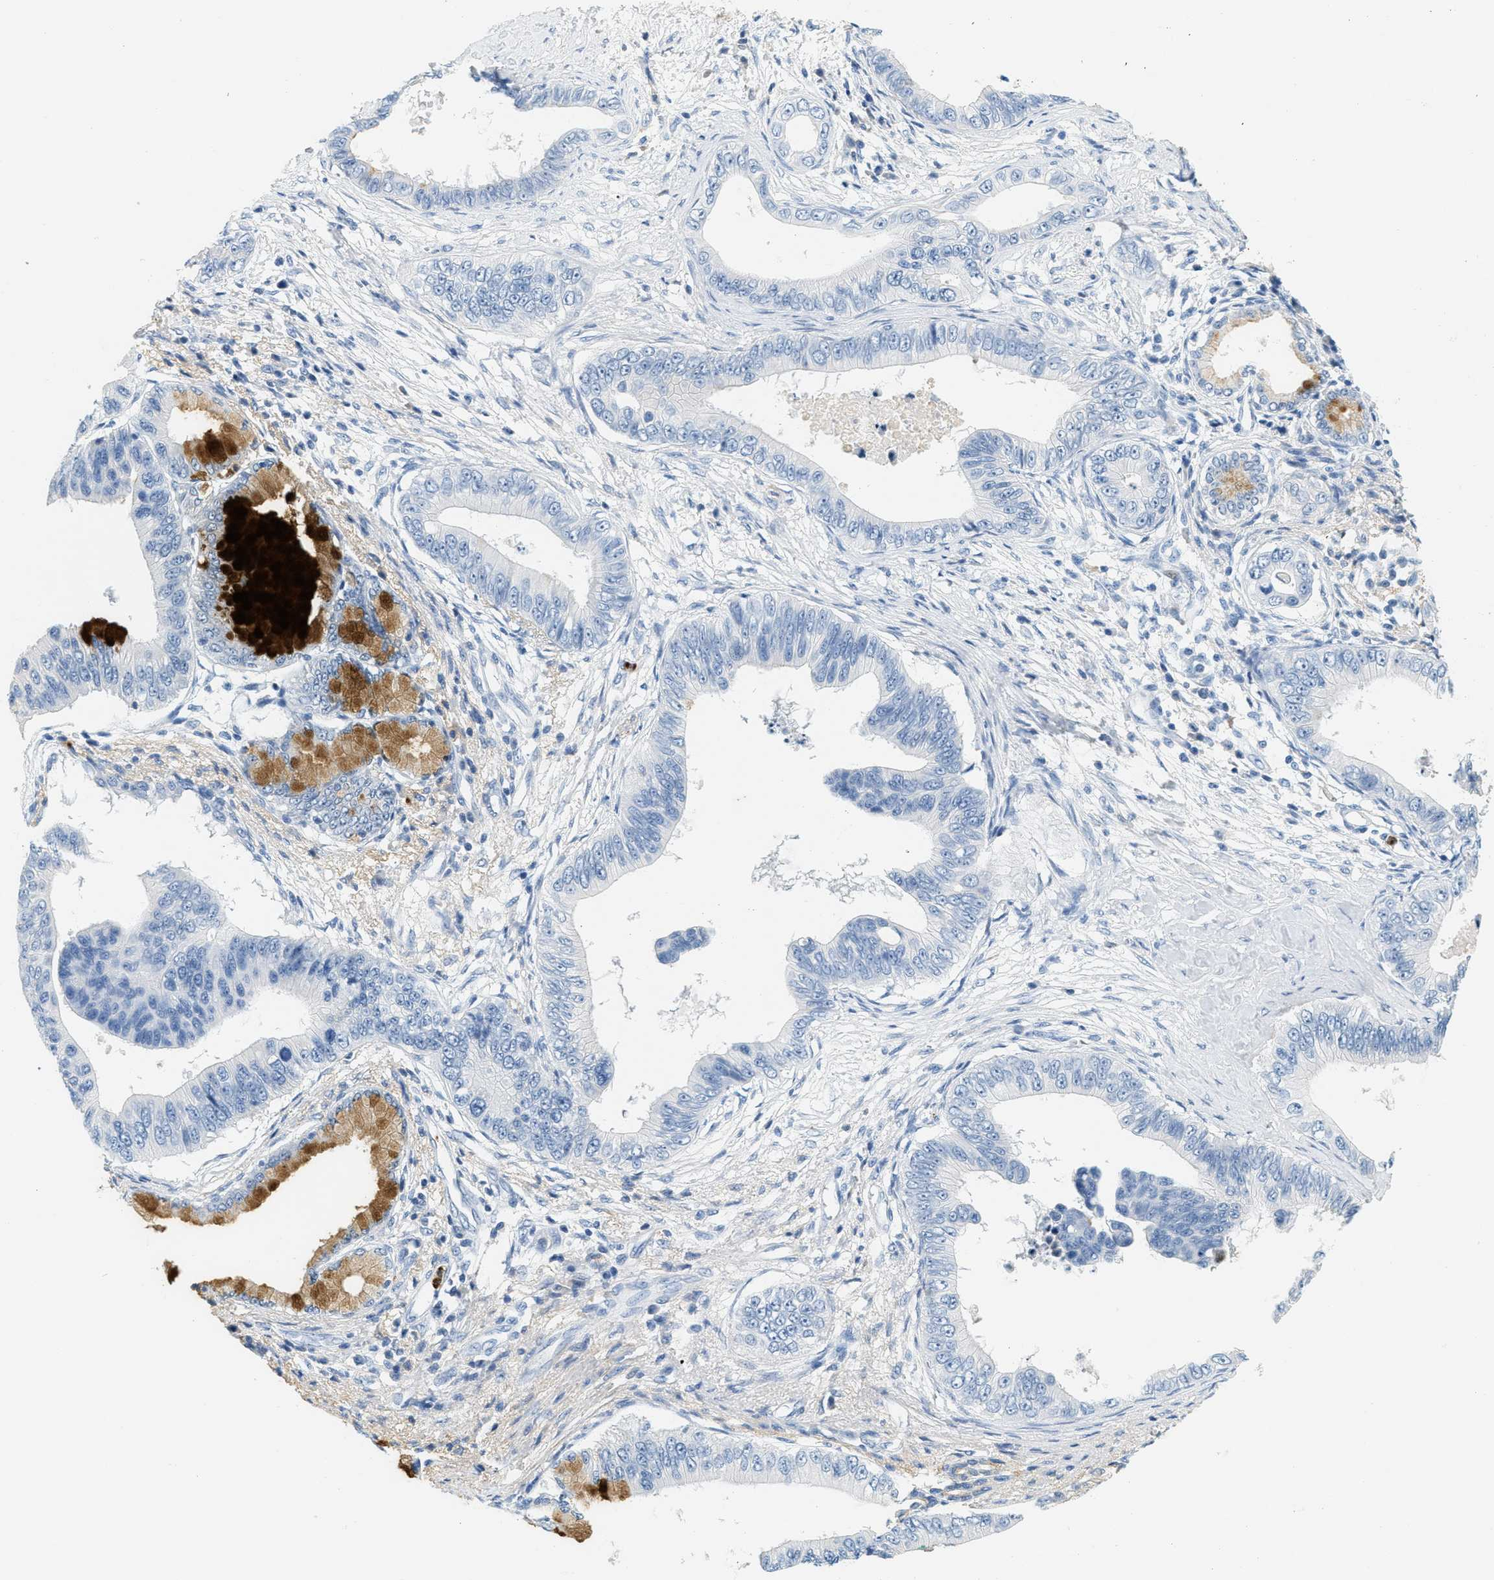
{"staining": {"intensity": "moderate", "quantity": "<25%", "location": "cytoplasmic/membranous"}, "tissue": "pancreatic cancer", "cell_type": "Tumor cells", "image_type": "cancer", "snomed": [{"axis": "morphology", "description": "Adenocarcinoma, NOS"}, {"axis": "topography", "description": "Pancreas"}], "caption": "Protein staining shows moderate cytoplasmic/membranous staining in approximately <25% of tumor cells in adenocarcinoma (pancreatic).", "gene": "LCN2", "patient": {"sex": "male", "age": 77}}